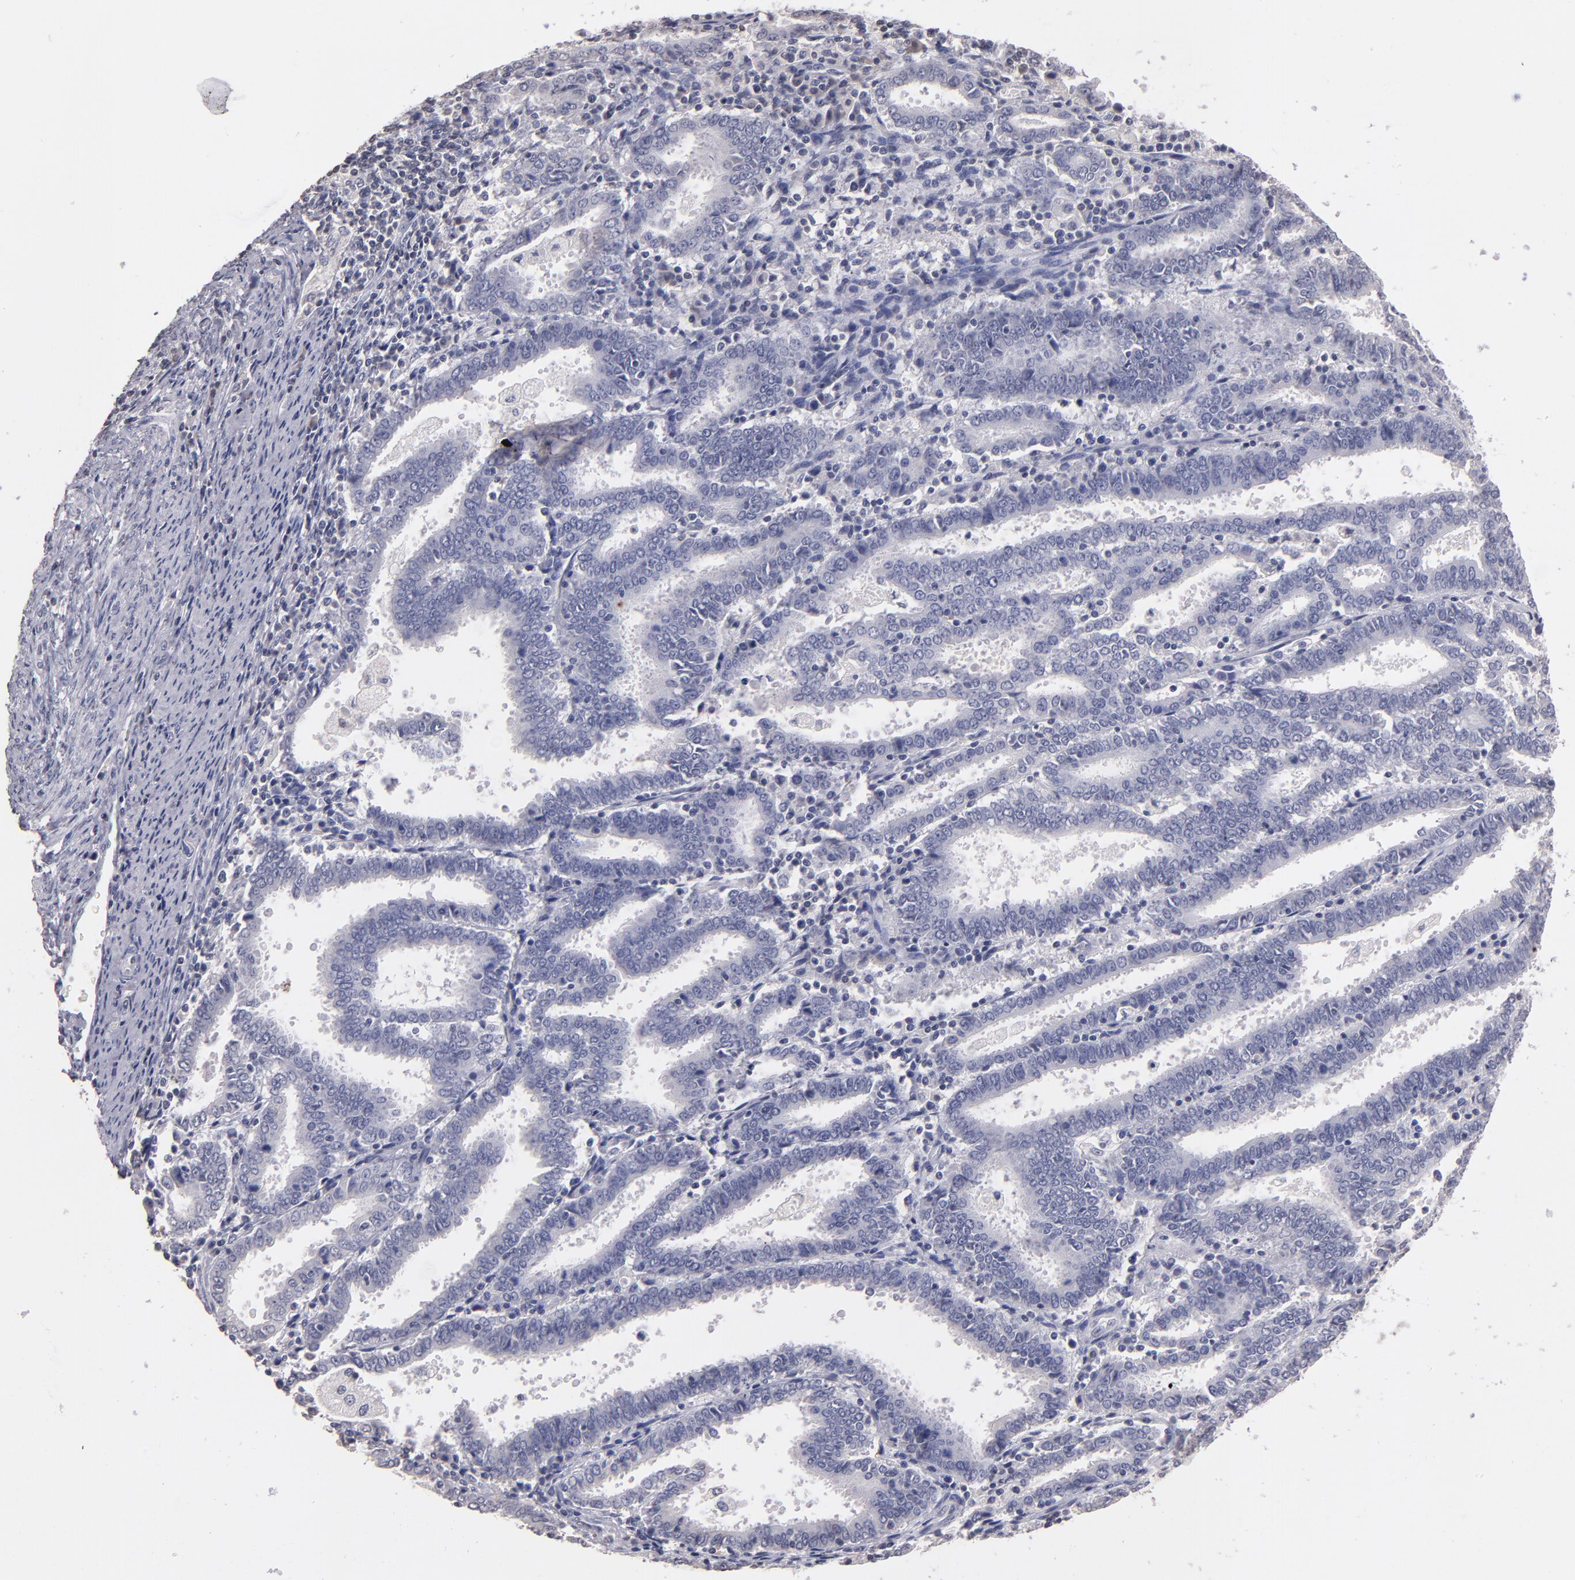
{"staining": {"intensity": "negative", "quantity": "none", "location": "none"}, "tissue": "endometrial cancer", "cell_type": "Tumor cells", "image_type": "cancer", "snomed": [{"axis": "morphology", "description": "Adenocarcinoma, NOS"}, {"axis": "topography", "description": "Uterus"}], "caption": "Tumor cells show no significant staining in endometrial adenocarcinoma.", "gene": "SOX10", "patient": {"sex": "female", "age": 83}}